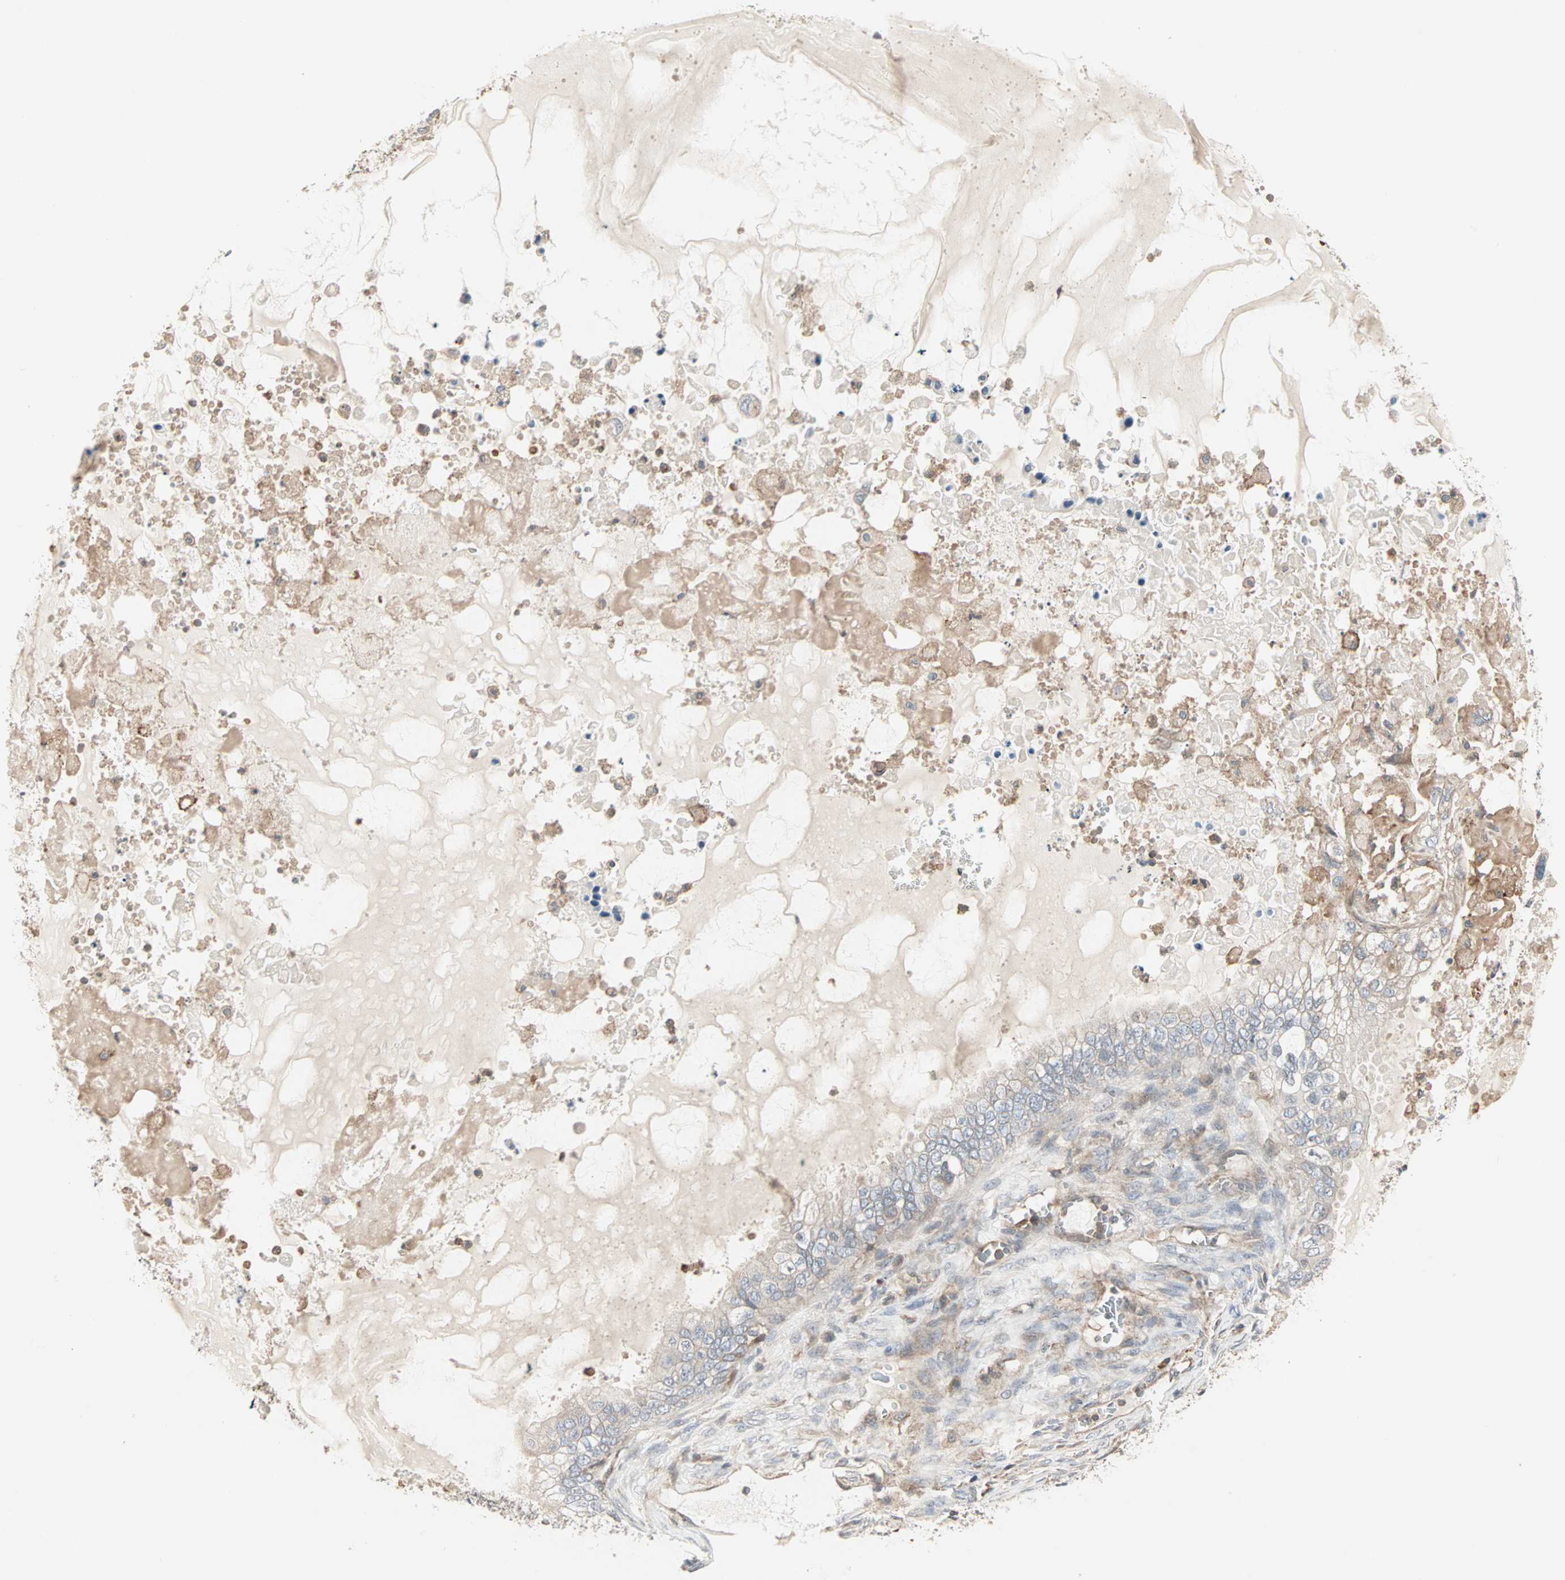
{"staining": {"intensity": "weak", "quantity": "25%-75%", "location": "cytoplasmic/membranous"}, "tissue": "ovarian cancer", "cell_type": "Tumor cells", "image_type": "cancer", "snomed": [{"axis": "morphology", "description": "Cystadenocarcinoma, mucinous, NOS"}, {"axis": "topography", "description": "Ovary"}], "caption": "The immunohistochemical stain shows weak cytoplasmic/membranous positivity in tumor cells of ovarian mucinous cystadenocarcinoma tissue.", "gene": "GNAI2", "patient": {"sex": "female", "age": 80}}